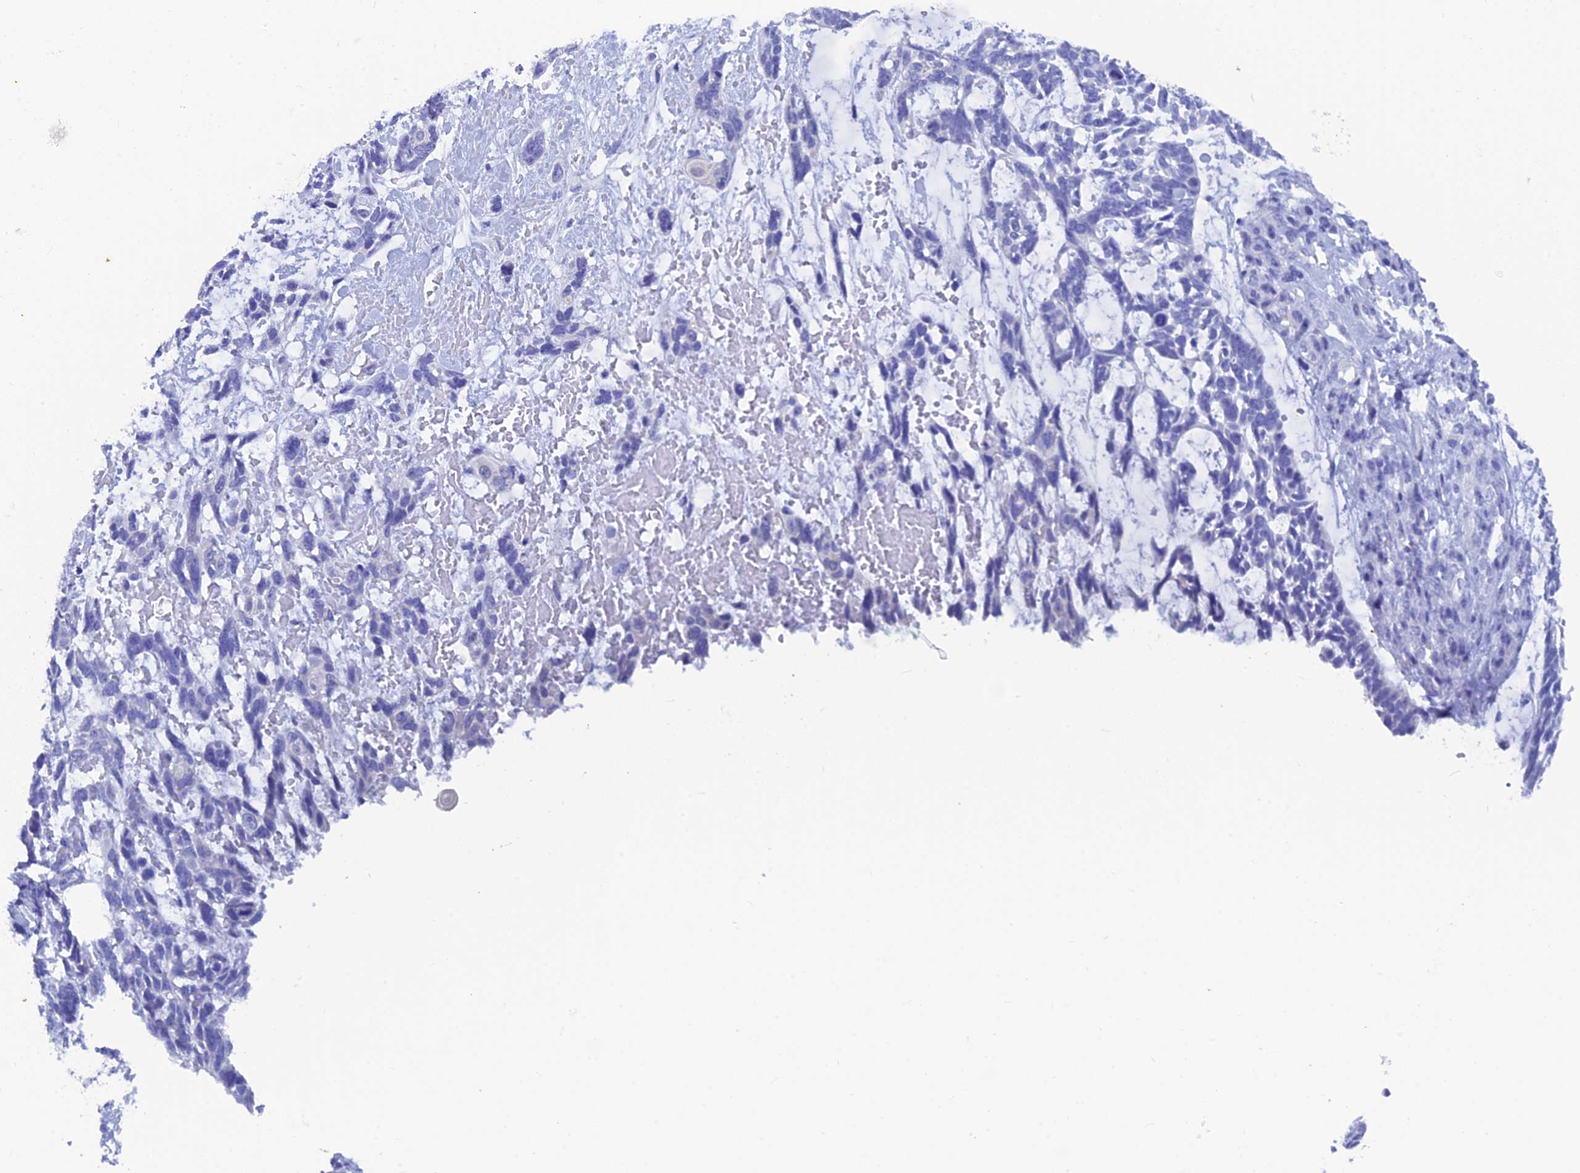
{"staining": {"intensity": "negative", "quantity": "none", "location": "none"}, "tissue": "skin cancer", "cell_type": "Tumor cells", "image_type": "cancer", "snomed": [{"axis": "morphology", "description": "Basal cell carcinoma"}, {"axis": "topography", "description": "Skin"}], "caption": "Immunohistochemistry (IHC) photomicrograph of neoplastic tissue: human basal cell carcinoma (skin) stained with DAB (3,3'-diaminobenzidine) displays no significant protein expression in tumor cells. (Brightfield microscopy of DAB IHC at high magnification).", "gene": "AK4", "patient": {"sex": "male", "age": 88}}